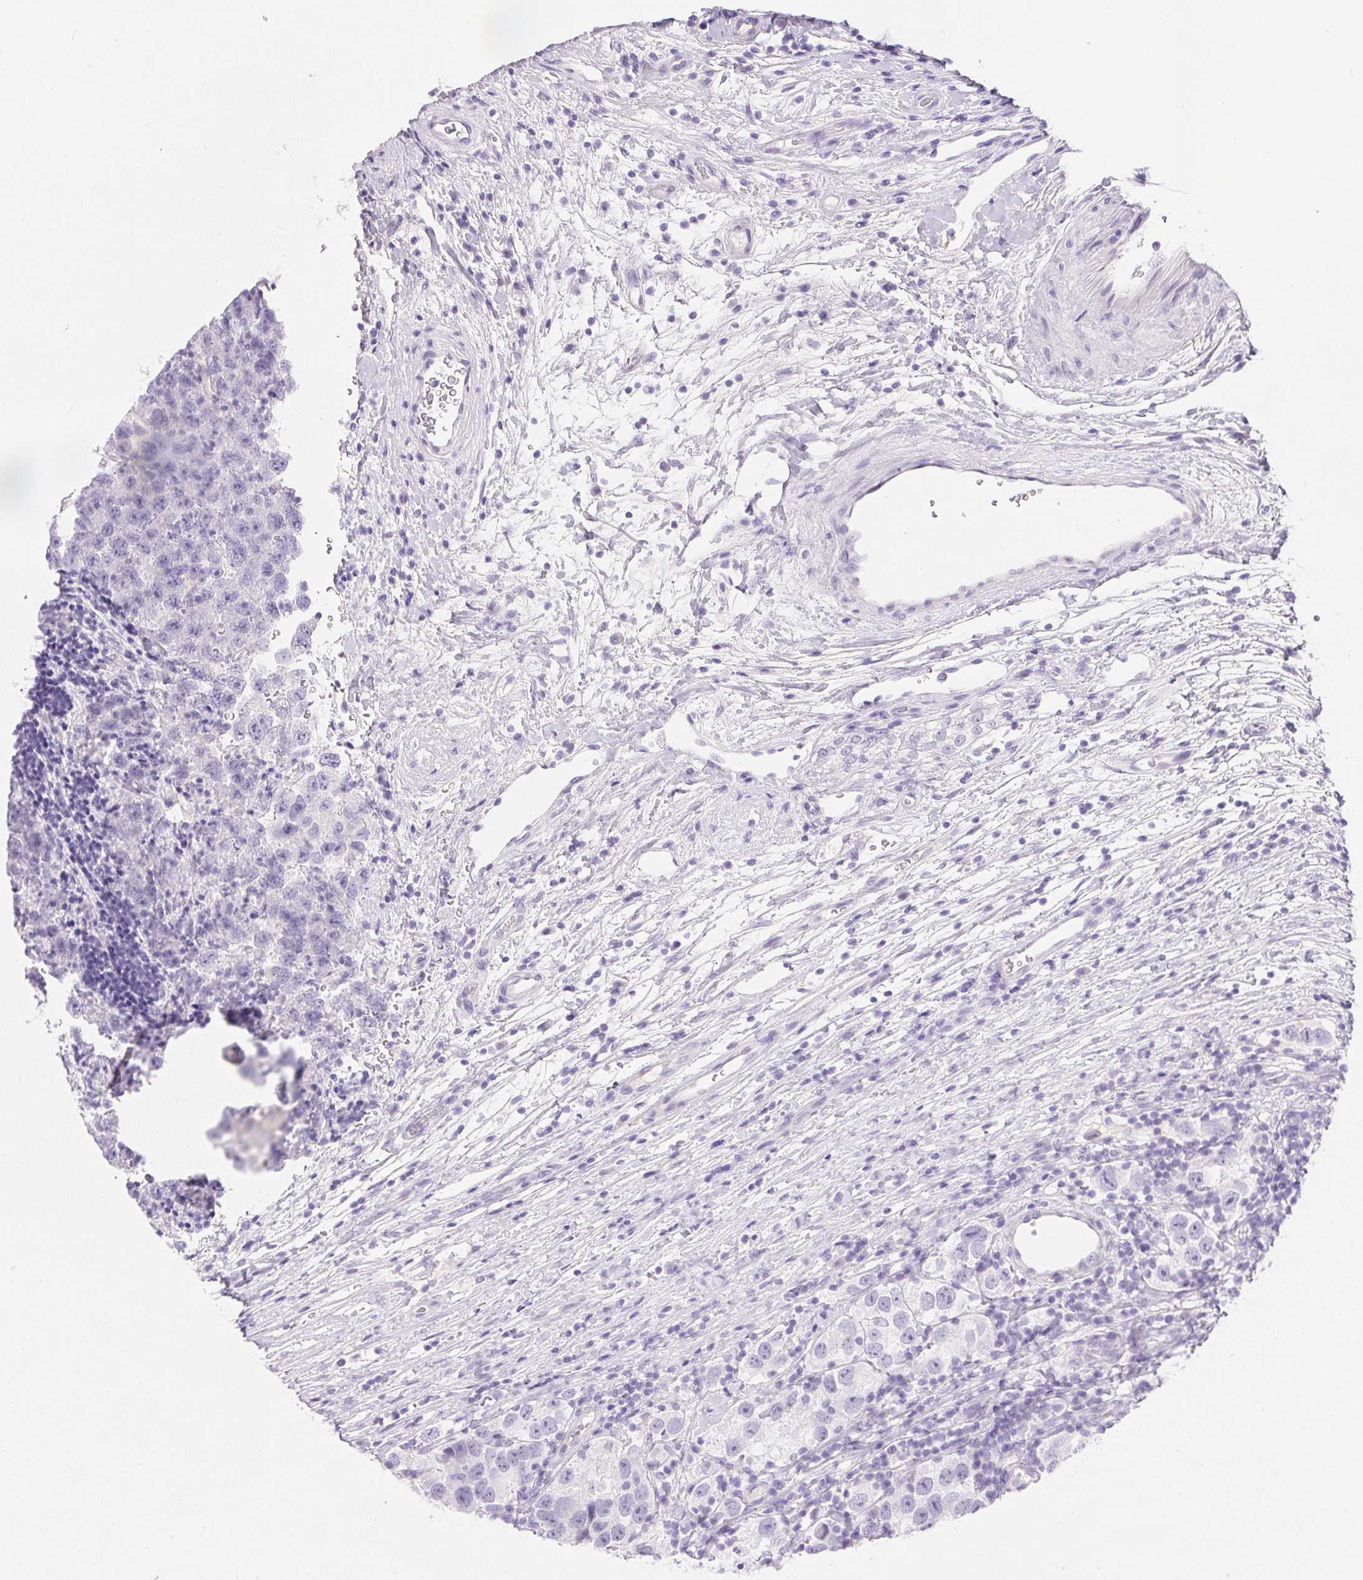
{"staining": {"intensity": "negative", "quantity": "none", "location": "none"}, "tissue": "testis cancer", "cell_type": "Tumor cells", "image_type": "cancer", "snomed": [{"axis": "morphology", "description": "Seminoma, NOS"}, {"axis": "topography", "description": "Testis"}], "caption": "Immunohistochemical staining of human seminoma (testis) reveals no significant staining in tumor cells. (Brightfield microscopy of DAB (3,3'-diaminobenzidine) immunohistochemistry at high magnification).", "gene": "CLDN16", "patient": {"sex": "male", "age": 26}}